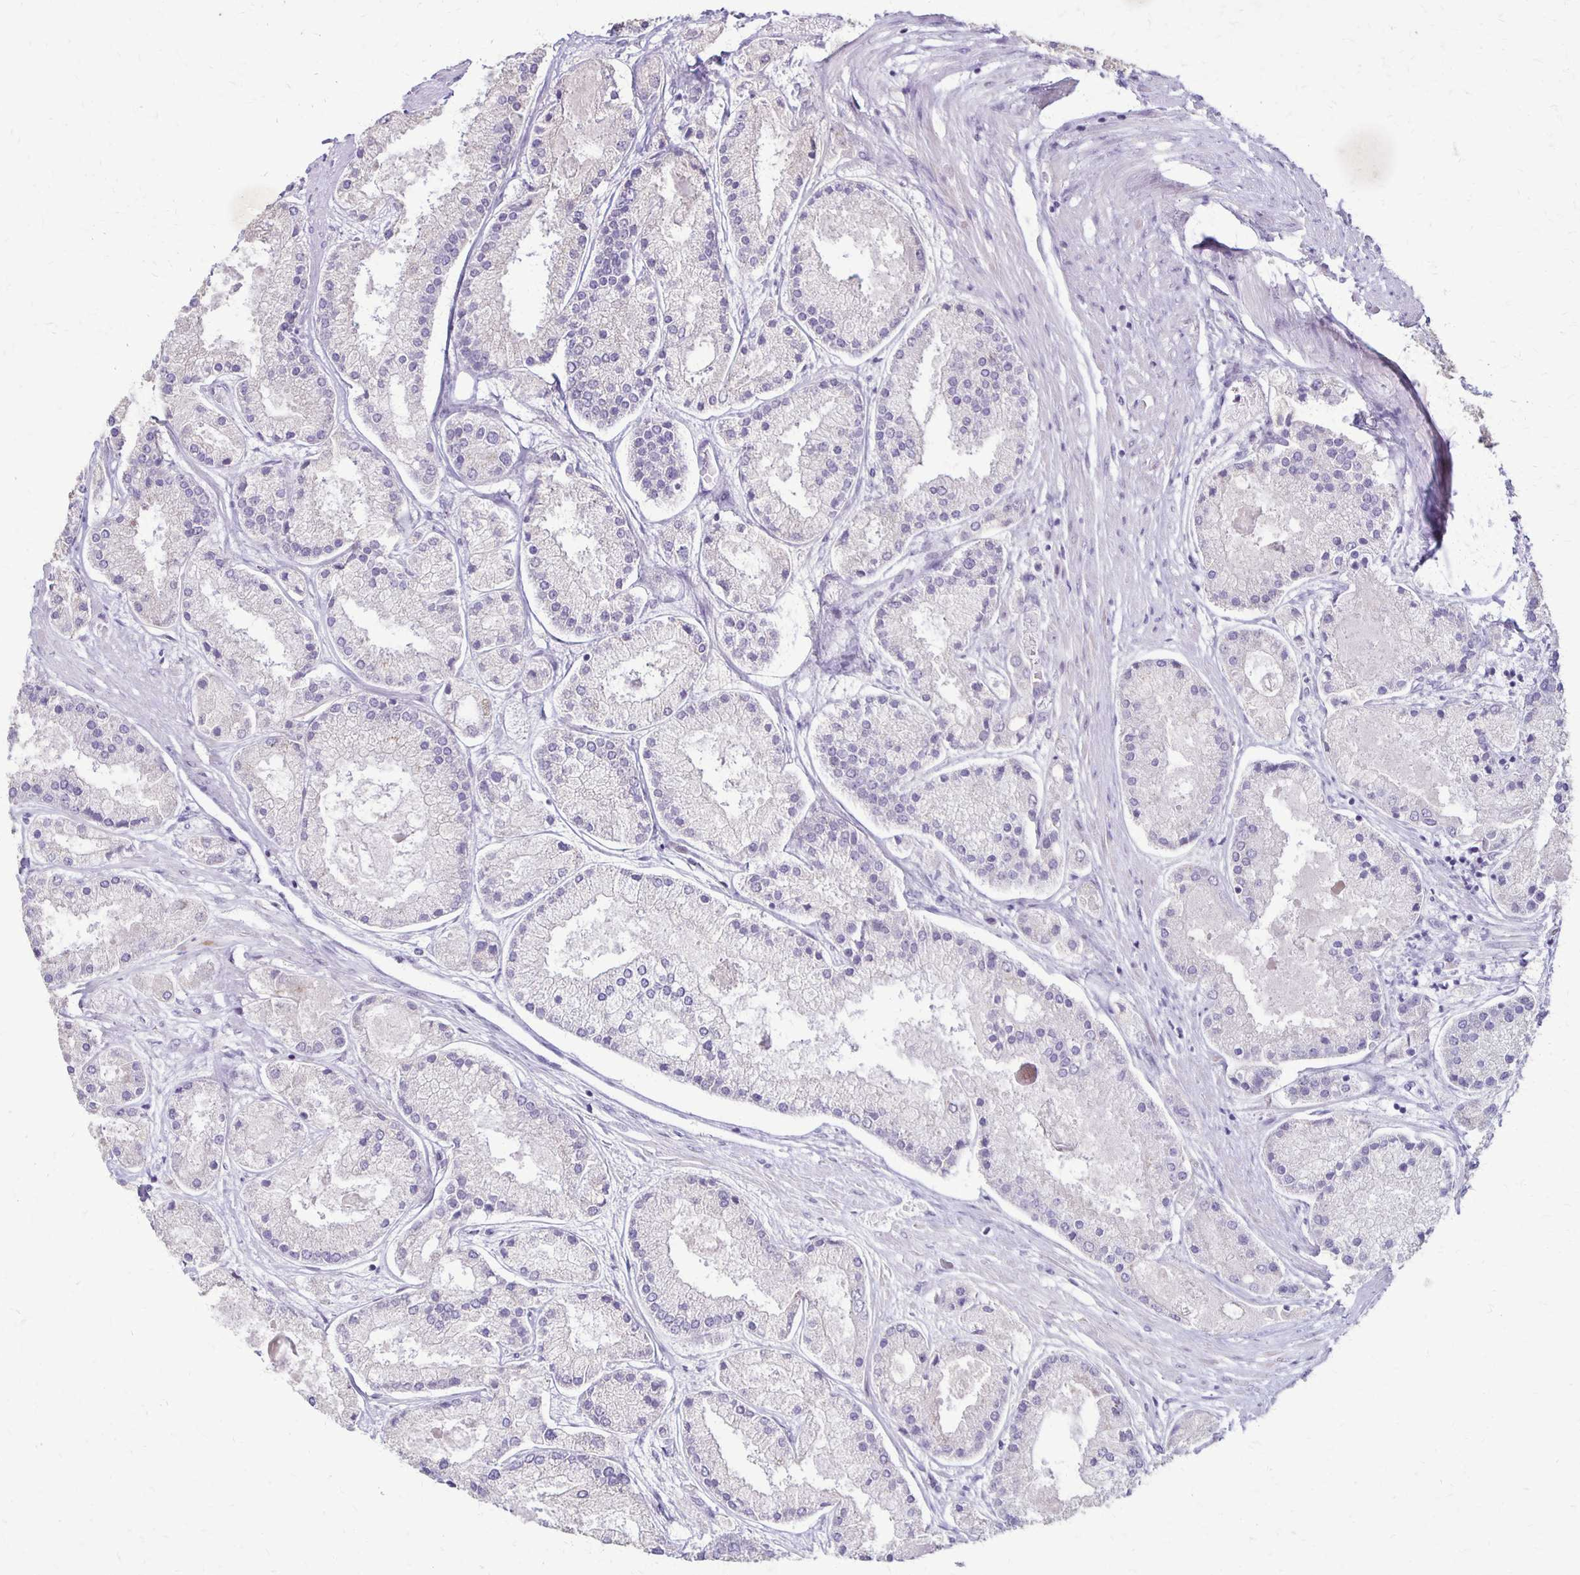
{"staining": {"intensity": "negative", "quantity": "none", "location": "none"}, "tissue": "prostate cancer", "cell_type": "Tumor cells", "image_type": "cancer", "snomed": [{"axis": "morphology", "description": "Adenocarcinoma, High grade"}, {"axis": "topography", "description": "Prostate"}], "caption": "Tumor cells show no significant protein expression in high-grade adenocarcinoma (prostate). The staining was performed using DAB (3,3'-diaminobenzidine) to visualize the protein expression in brown, while the nuclei were stained in blue with hematoxylin (Magnification: 20x).", "gene": "SLC35E2B", "patient": {"sex": "male", "age": 67}}